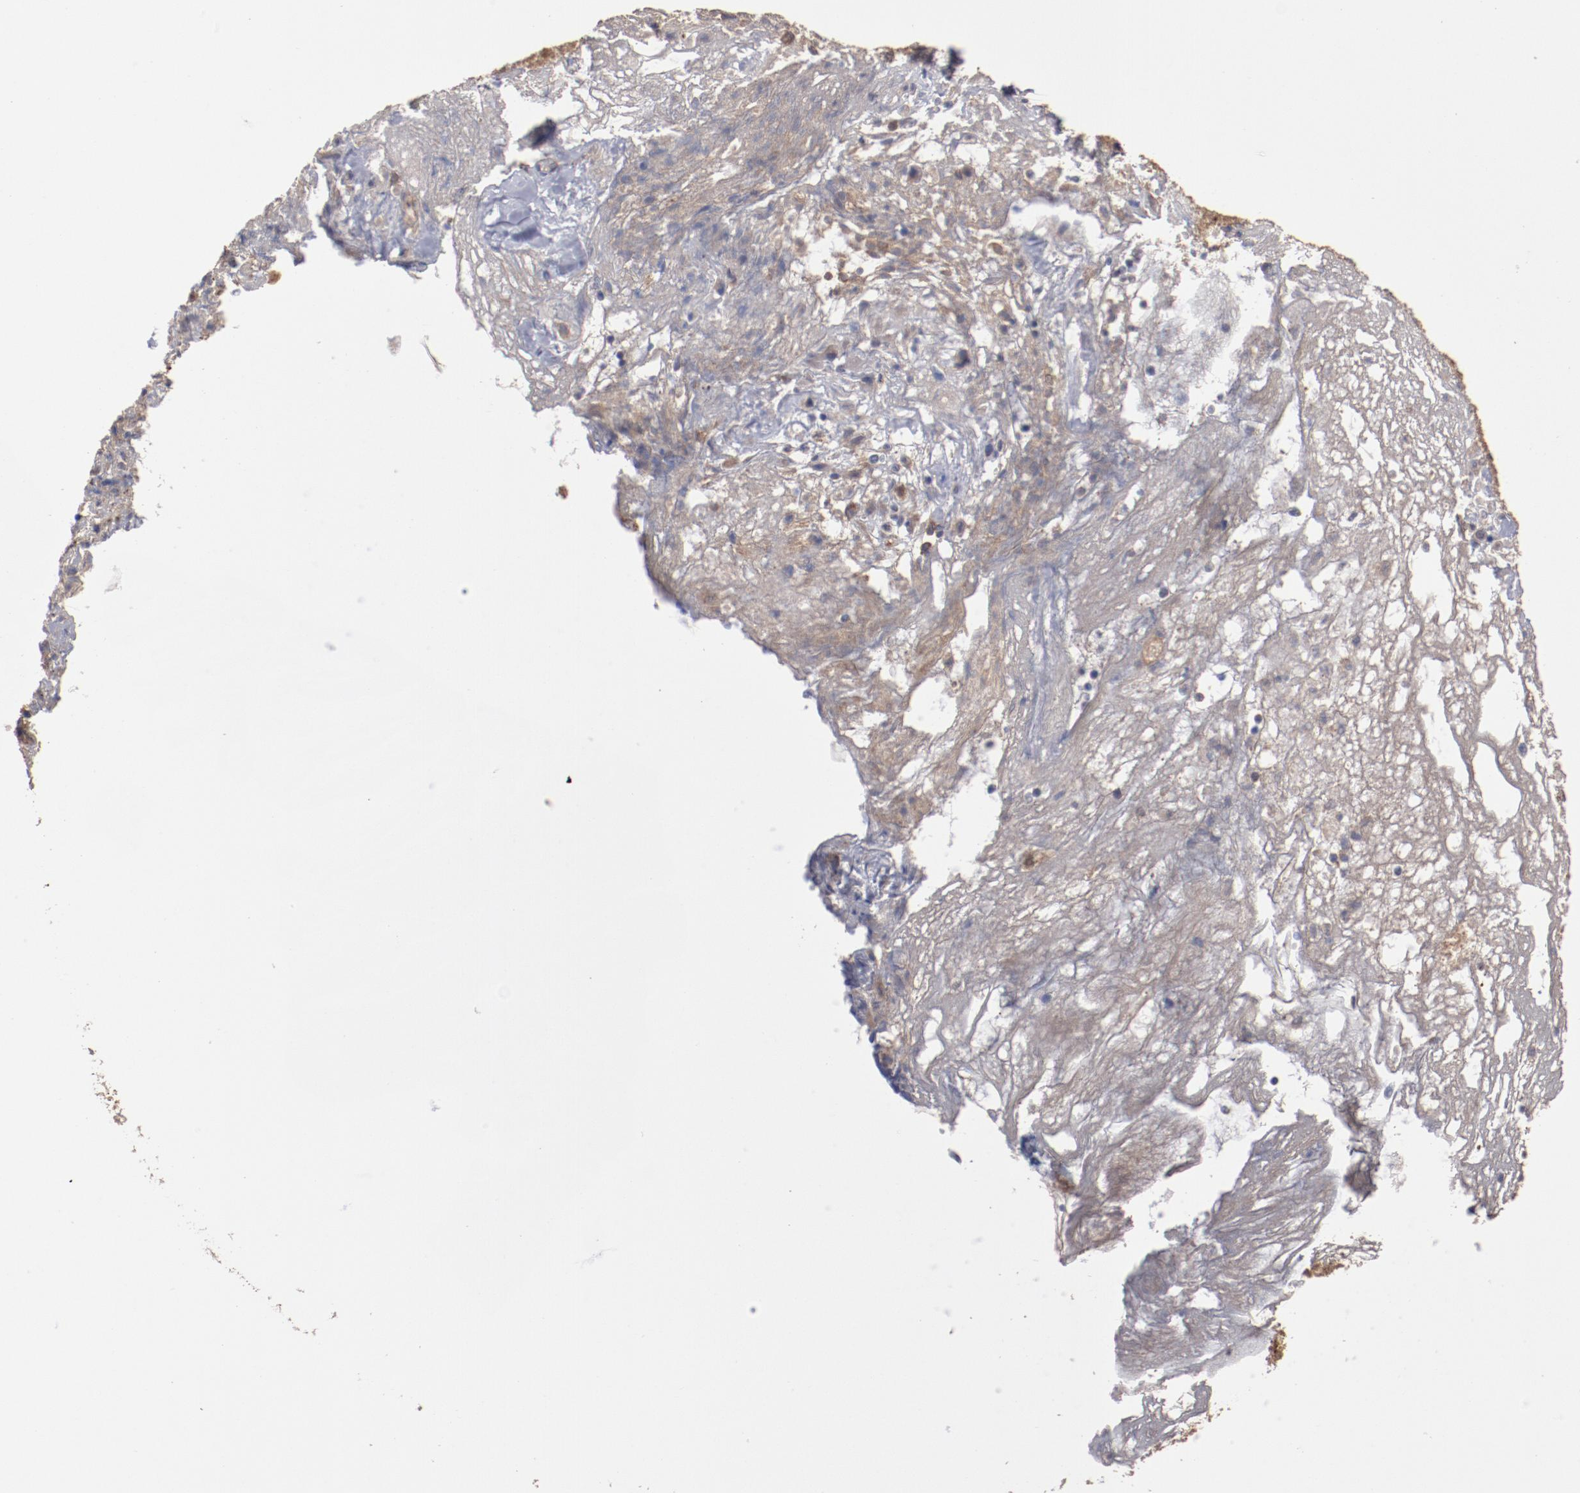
{"staining": {"intensity": "weak", "quantity": "25%-75%", "location": "cytoplasmic/membranous"}, "tissue": "ovarian cancer", "cell_type": "Tumor cells", "image_type": "cancer", "snomed": [{"axis": "morphology", "description": "Carcinoma, endometroid"}, {"axis": "topography", "description": "Ovary"}], "caption": "Weak cytoplasmic/membranous positivity for a protein is seen in approximately 25%-75% of tumor cells of ovarian cancer (endometroid carcinoma) using immunohistochemistry.", "gene": "DNAAF2", "patient": {"sex": "female", "age": 42}}